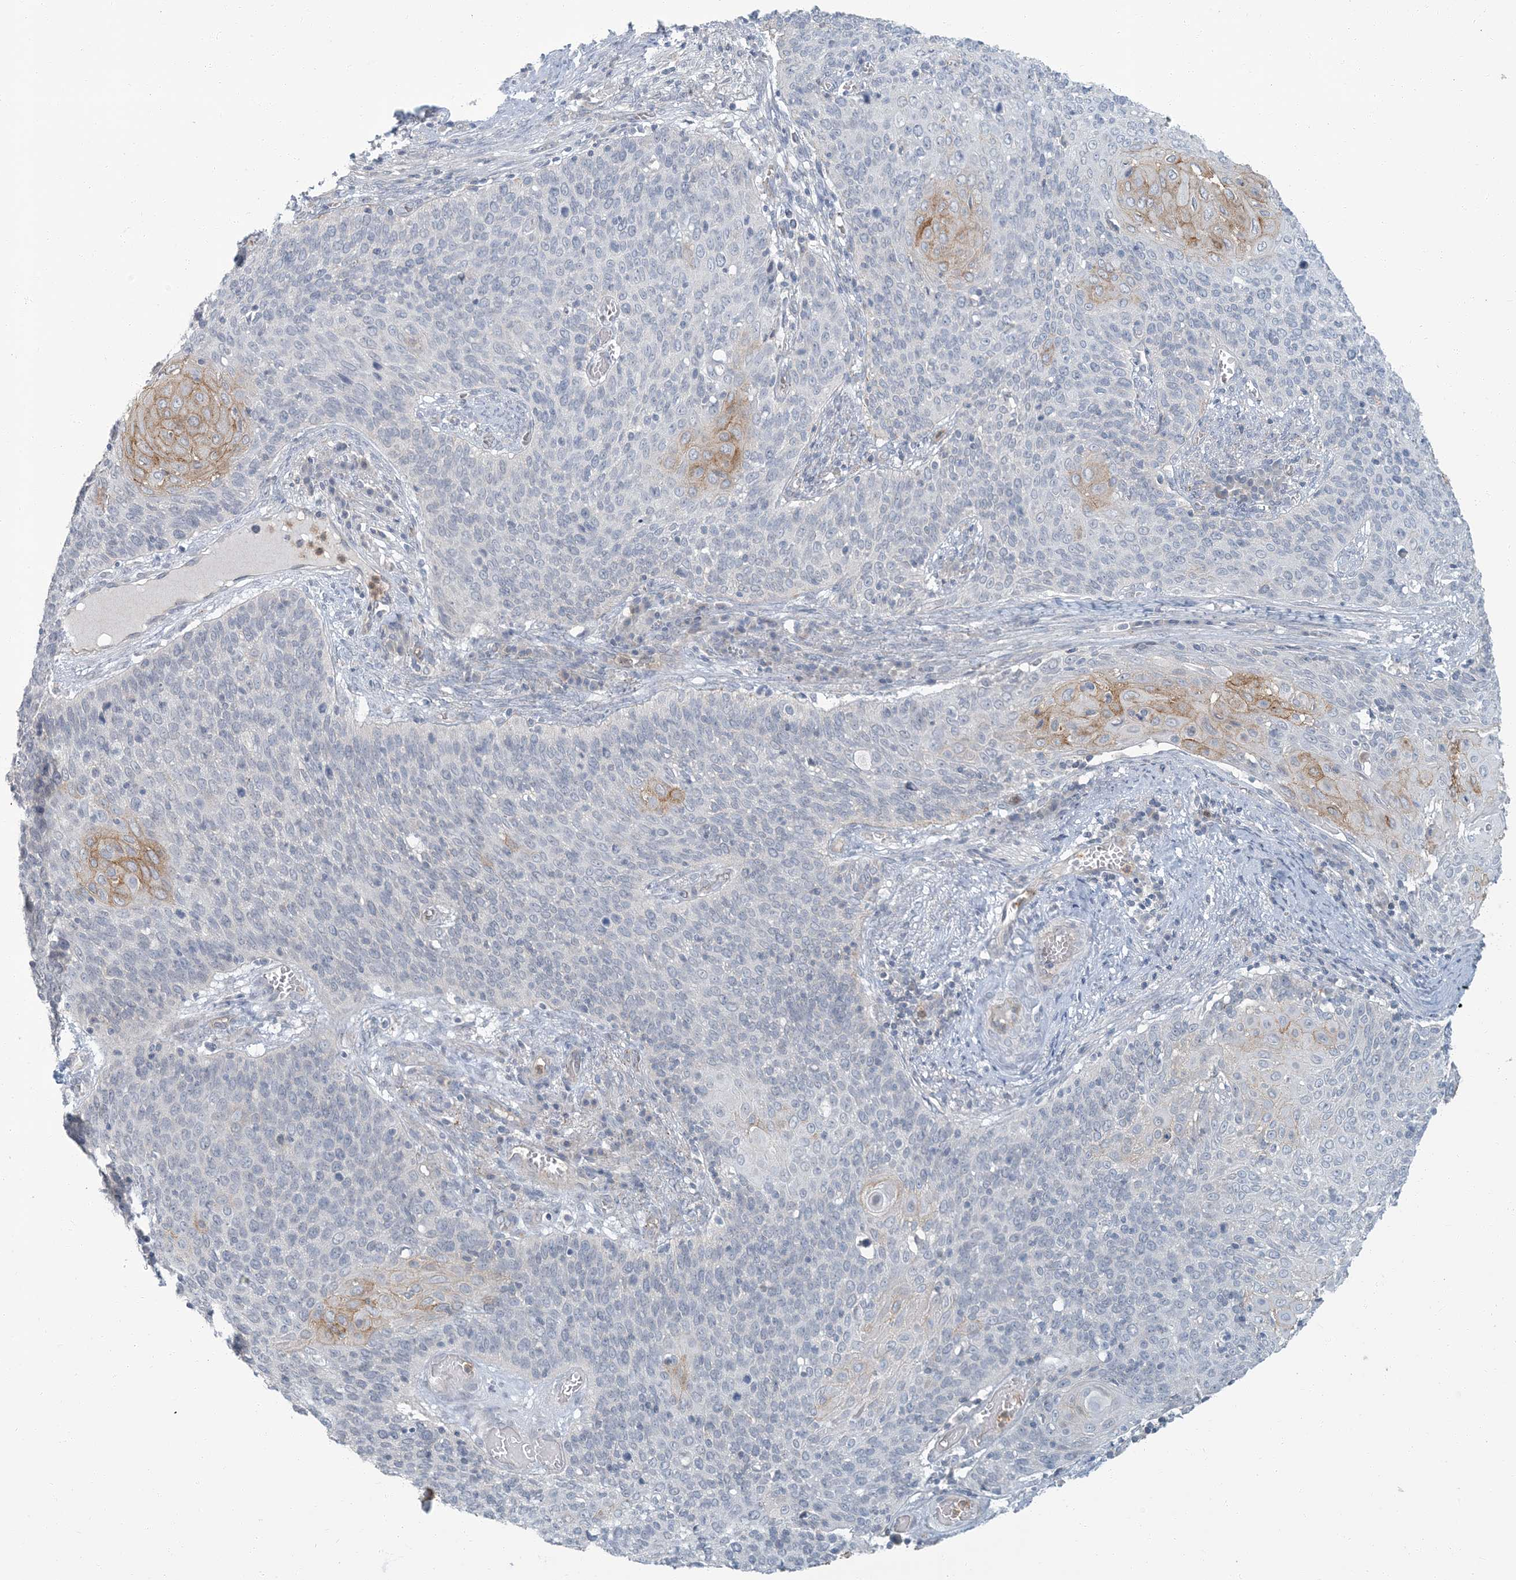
{"staining": {"intensity": "moderate", "quantity": "<25%", "location": "cytoplasmic/membranous"}, "tissue": "cervical cancer", "cell_type": "Tumor cells", "image_type": "cancer", "snomed": [{"axis": "morphology", "description": "Squamous cell carcinoma, NOS"}, {"axis": "topography", "description": "Cervix"}], "caption": "The photomicrograph shows a brown stain indicating the presence of a protein in the cytoplasmic/membranous of tumor cells in squamous cell carcinoma (cervical).", "gene": "EPHA4", "patient": {"sex": "female", "age": 39}}